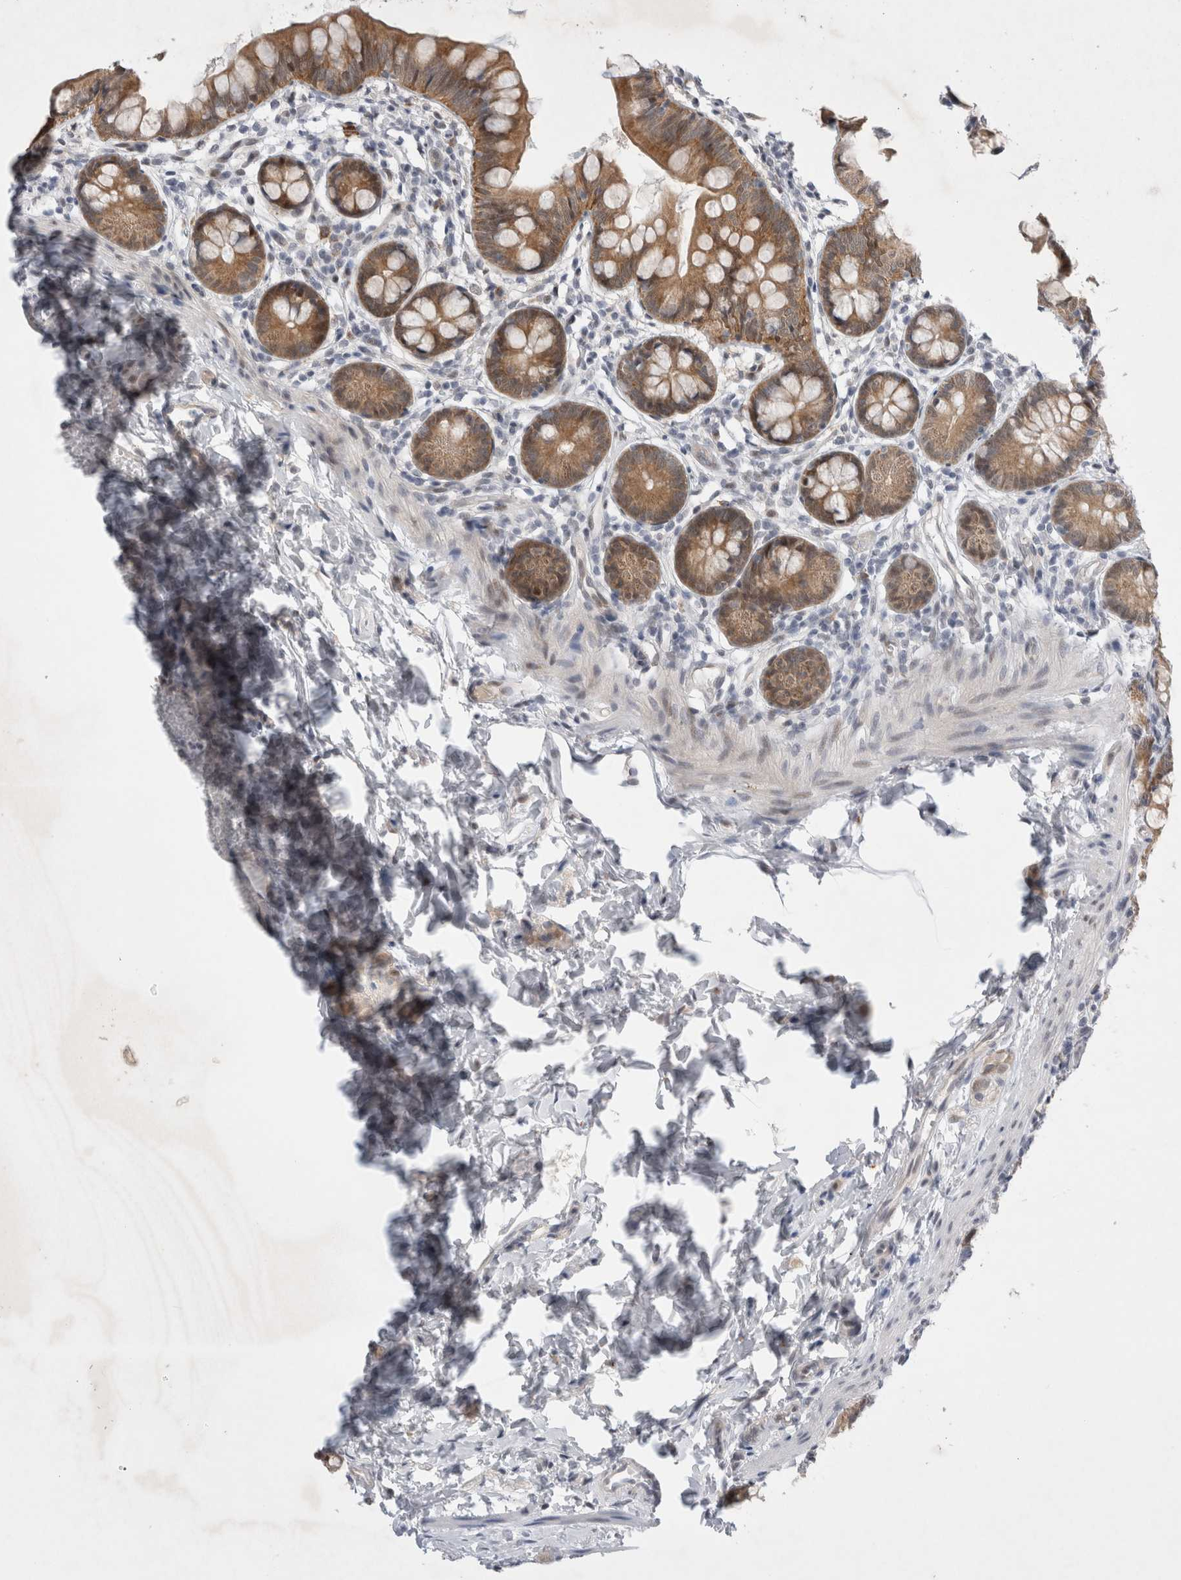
{"staining": {"intensity": "moderate", "quantity": ">75%", "location": "cytoplasmic/membranous,nuclear"}, "tissue": "small intestine", "cell_type": "Glandular cells", "image_type": "normal", "snomed": [{"axis": "morphology", "description": "Normal tissue, NOS"}, {"axis": "topography", "description": "Small intestine"}], "caption": "Brown immunohistochemical staining in unremarkable human small intestine reveals moderate cytoplasmic/membranous,nuclear expression in approximately >75% of glandular cells.", "gene": "WIPF2", "patient": {"sex": "male", "age": 7}}